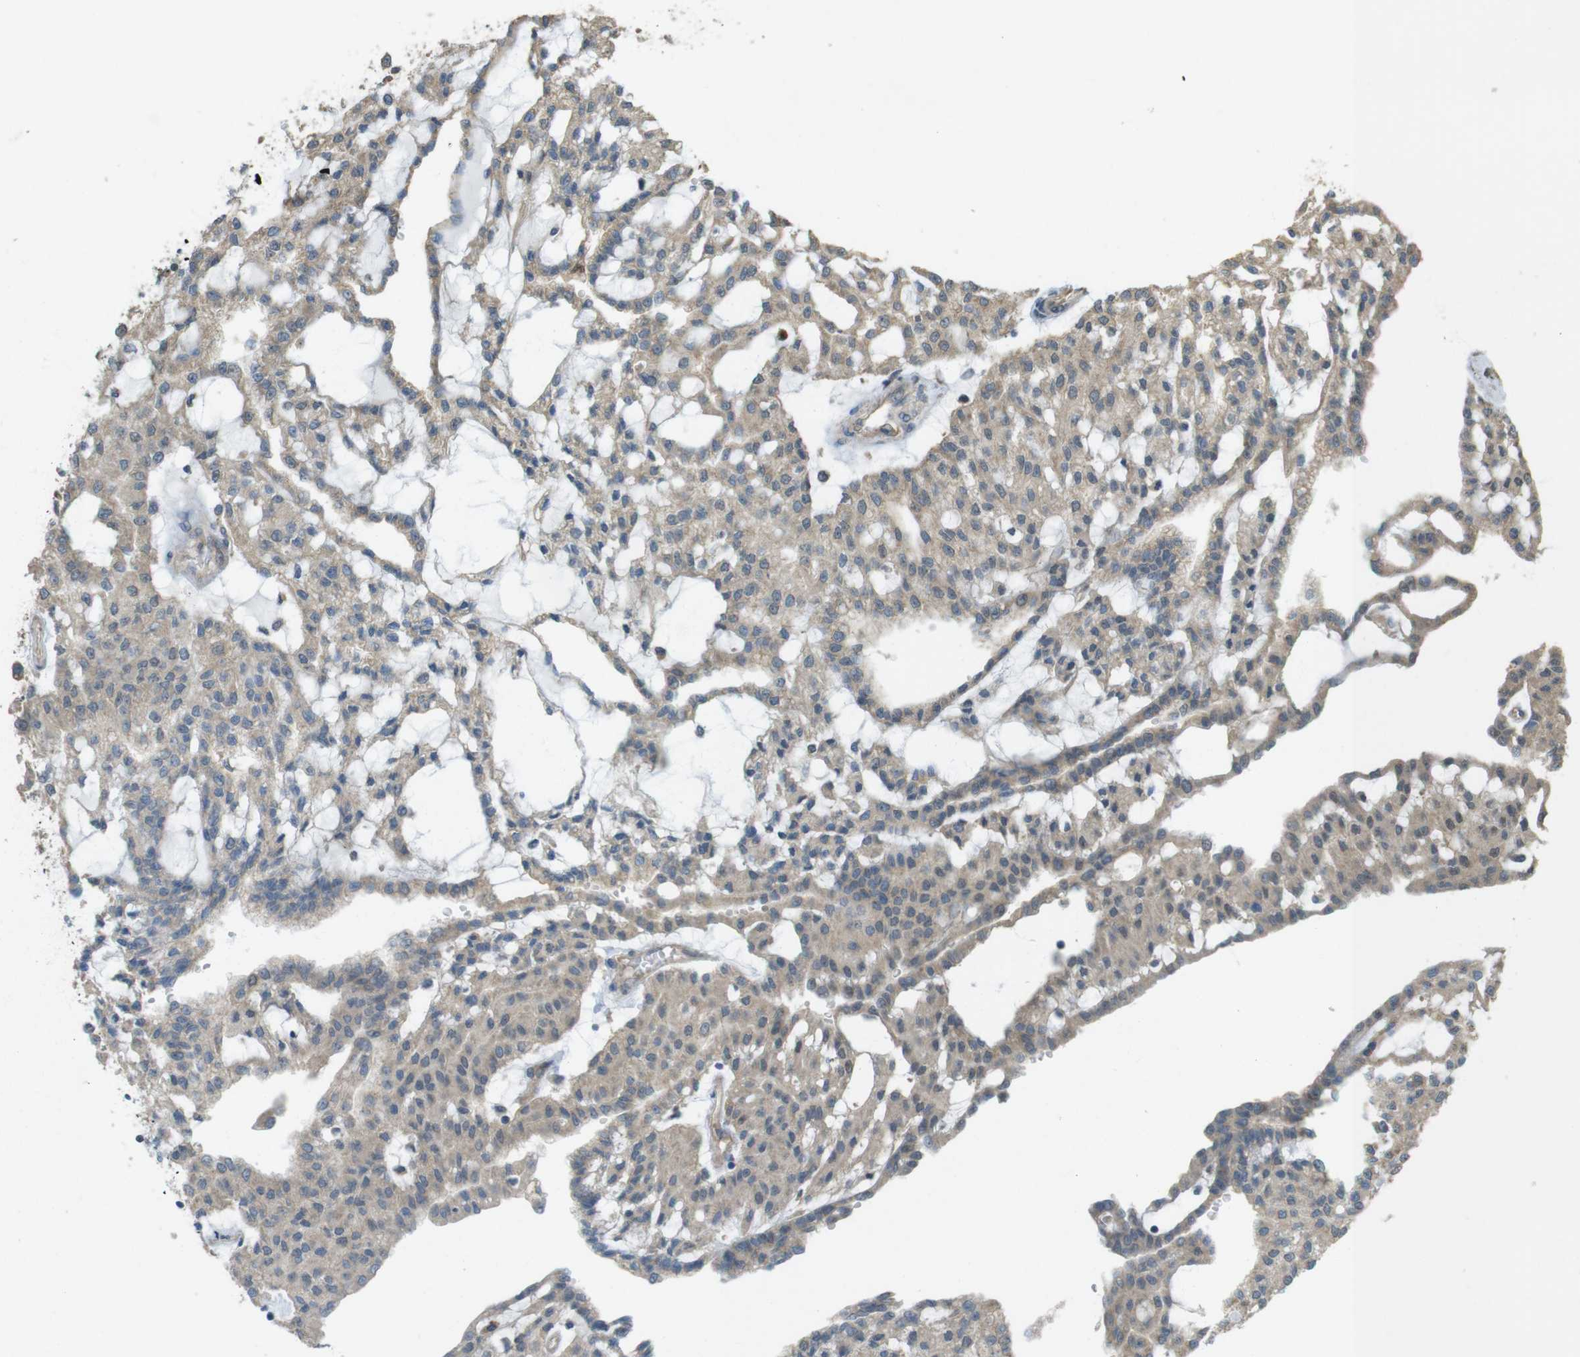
{"staining": {"intensity": "weak", "quantity": ">75%", "location": "cytoplasmic/membranous"}, "tissue": "renal cancer", "cell_type": "Tumor cells", "image_type": "cancer", "snomed": [{"axis": "morphology", "description": "Adenocarcinoma, NOS"}, {"axis": "topography", "description": "Kidney"}], "caption": "Approximately >75% of tumor cells in renal cancer demonstrate weak cytoplasmic/membranous protein expression as visualized by brown immunohistochemical staining.", "gene": "ZDHHC20", "patient": {"sex": "male", "age": 63}}